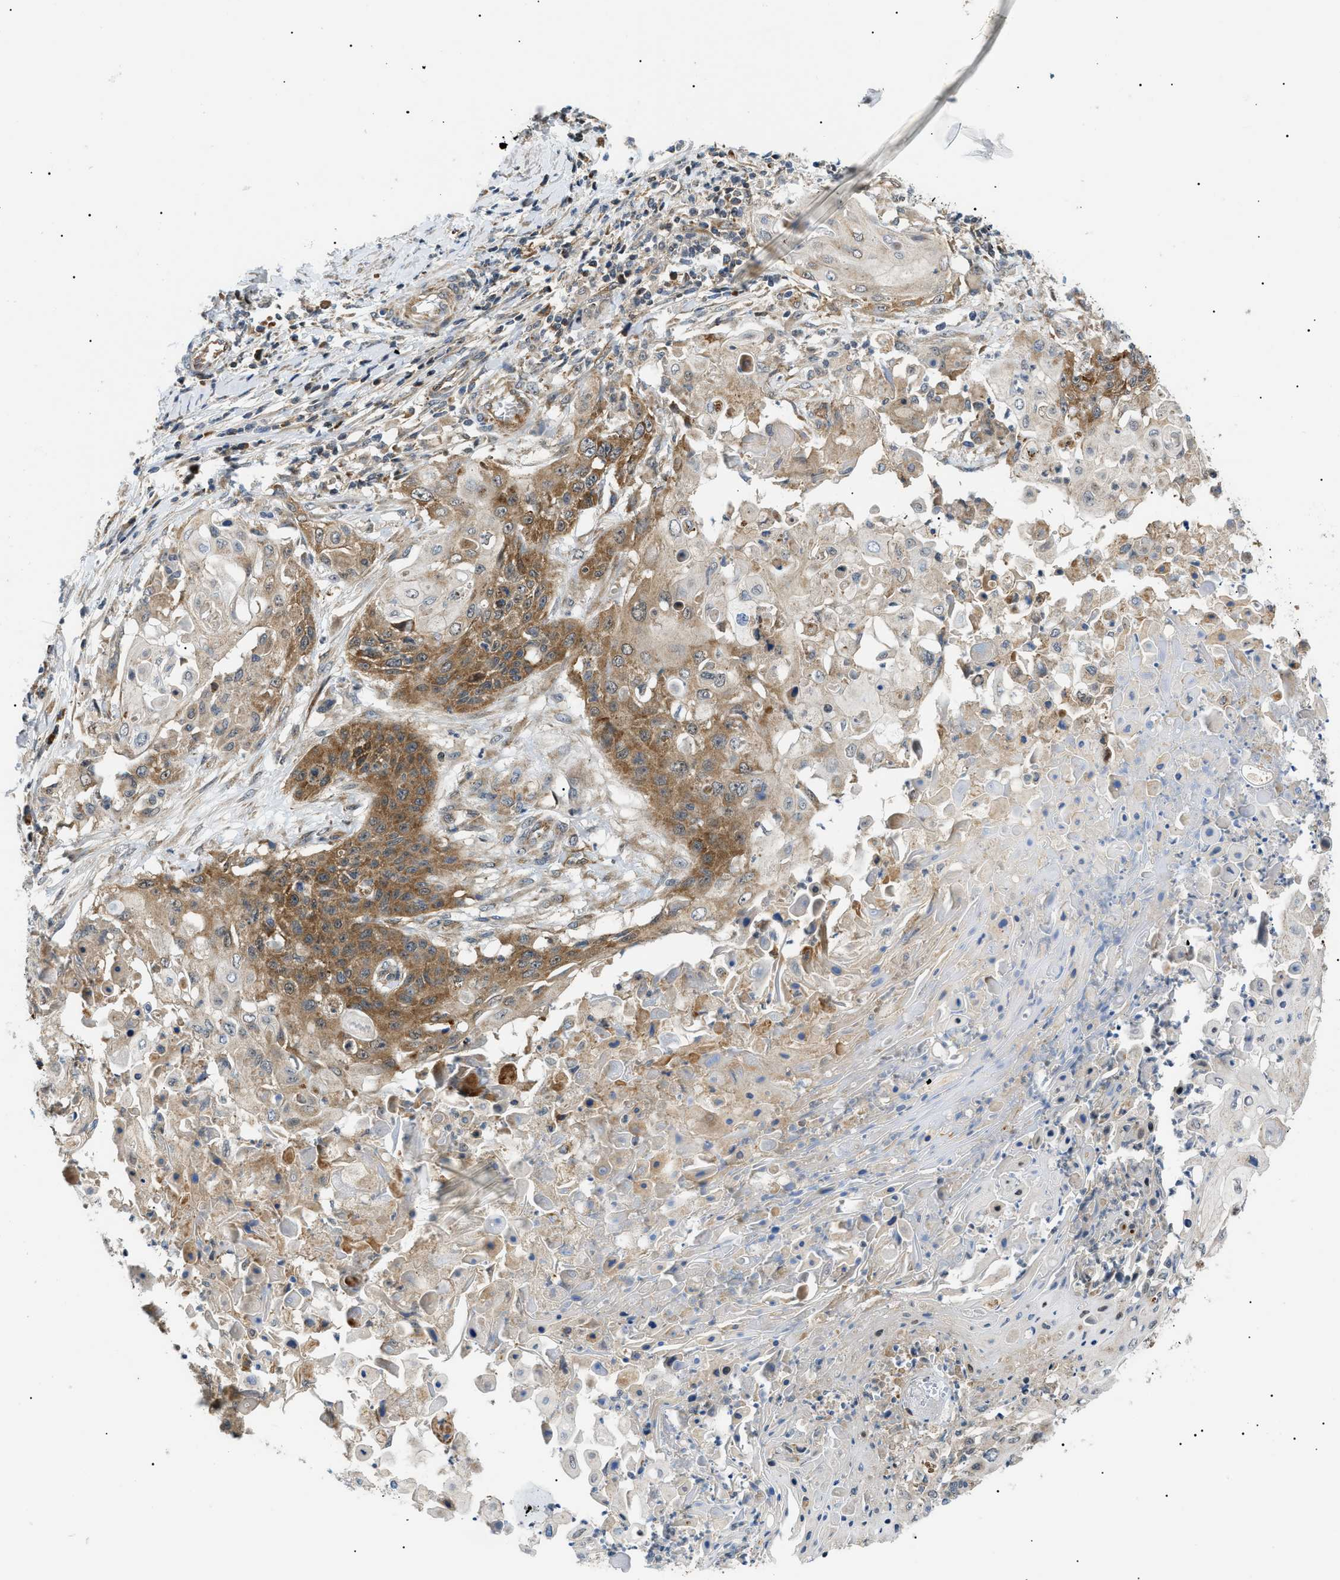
{"staining": {"intensity": "moderate", "quantity": "25%-75%", "location": "cytoplasmic/membranous"}, "tissue": "cervical cancer", "cell_type": "Tumor cells", "image_type": "cancer", "snomed": [{"axis": "morphology", "description": "Squamous cell carcinoma, NOS"}, {"axis": "topography", "description": "Cervix"}], "caption": "Squamous cell carcinoma (cervical) was stained to show a protein in brown. There is medium levels of moderate cytoplasmic/membranous staining in about 25%-75% of tumor cells.", "gene": "SRPK1", "patient": {"sex": "female", "age": 39}}